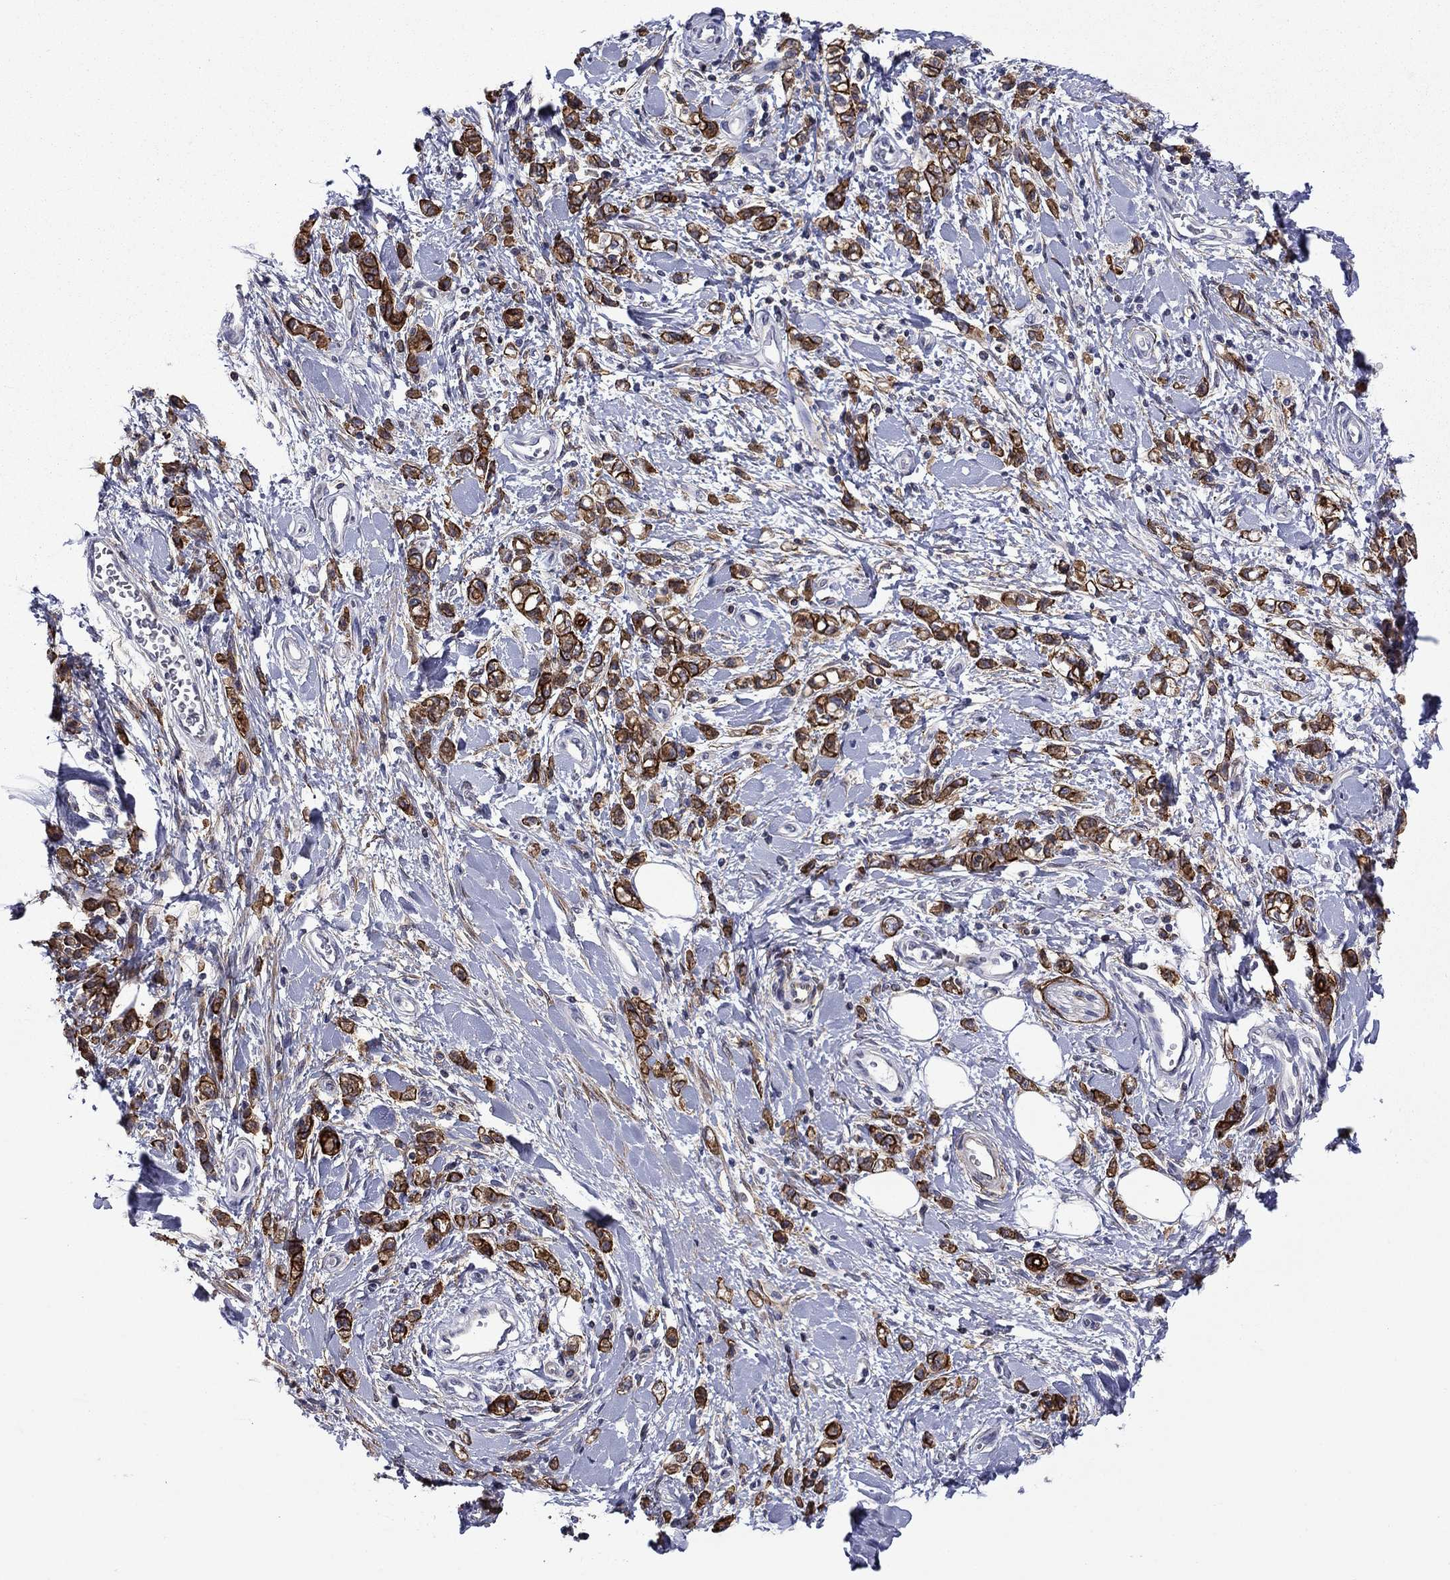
{"staining": {"intensity": "strong", "quantity": ">75%", "location": "cytoplasmic/membranous"}, "tissue": "stomach cancer", "cell_type": "Tumor cells", "image_type": "cancer", "snomed": [{"axis": "morphology", "description": "Adenocarcinoma, NOS"}, {"axis": "topography", "description": "Stomach"}], "caption": "Tumor cells demonstrate high levels of strong cytoplasmic/membranous expression in about >75% of cells in human adenocarcinoma (stomach). (Stains: DAB (3,3'-diaminobenzidine) in brown, nuclei in blue, Microscopy: brightfield microscopy at high magnification).", "gene": "LMO7", "patient": {"sex": "male", "age": 77}}